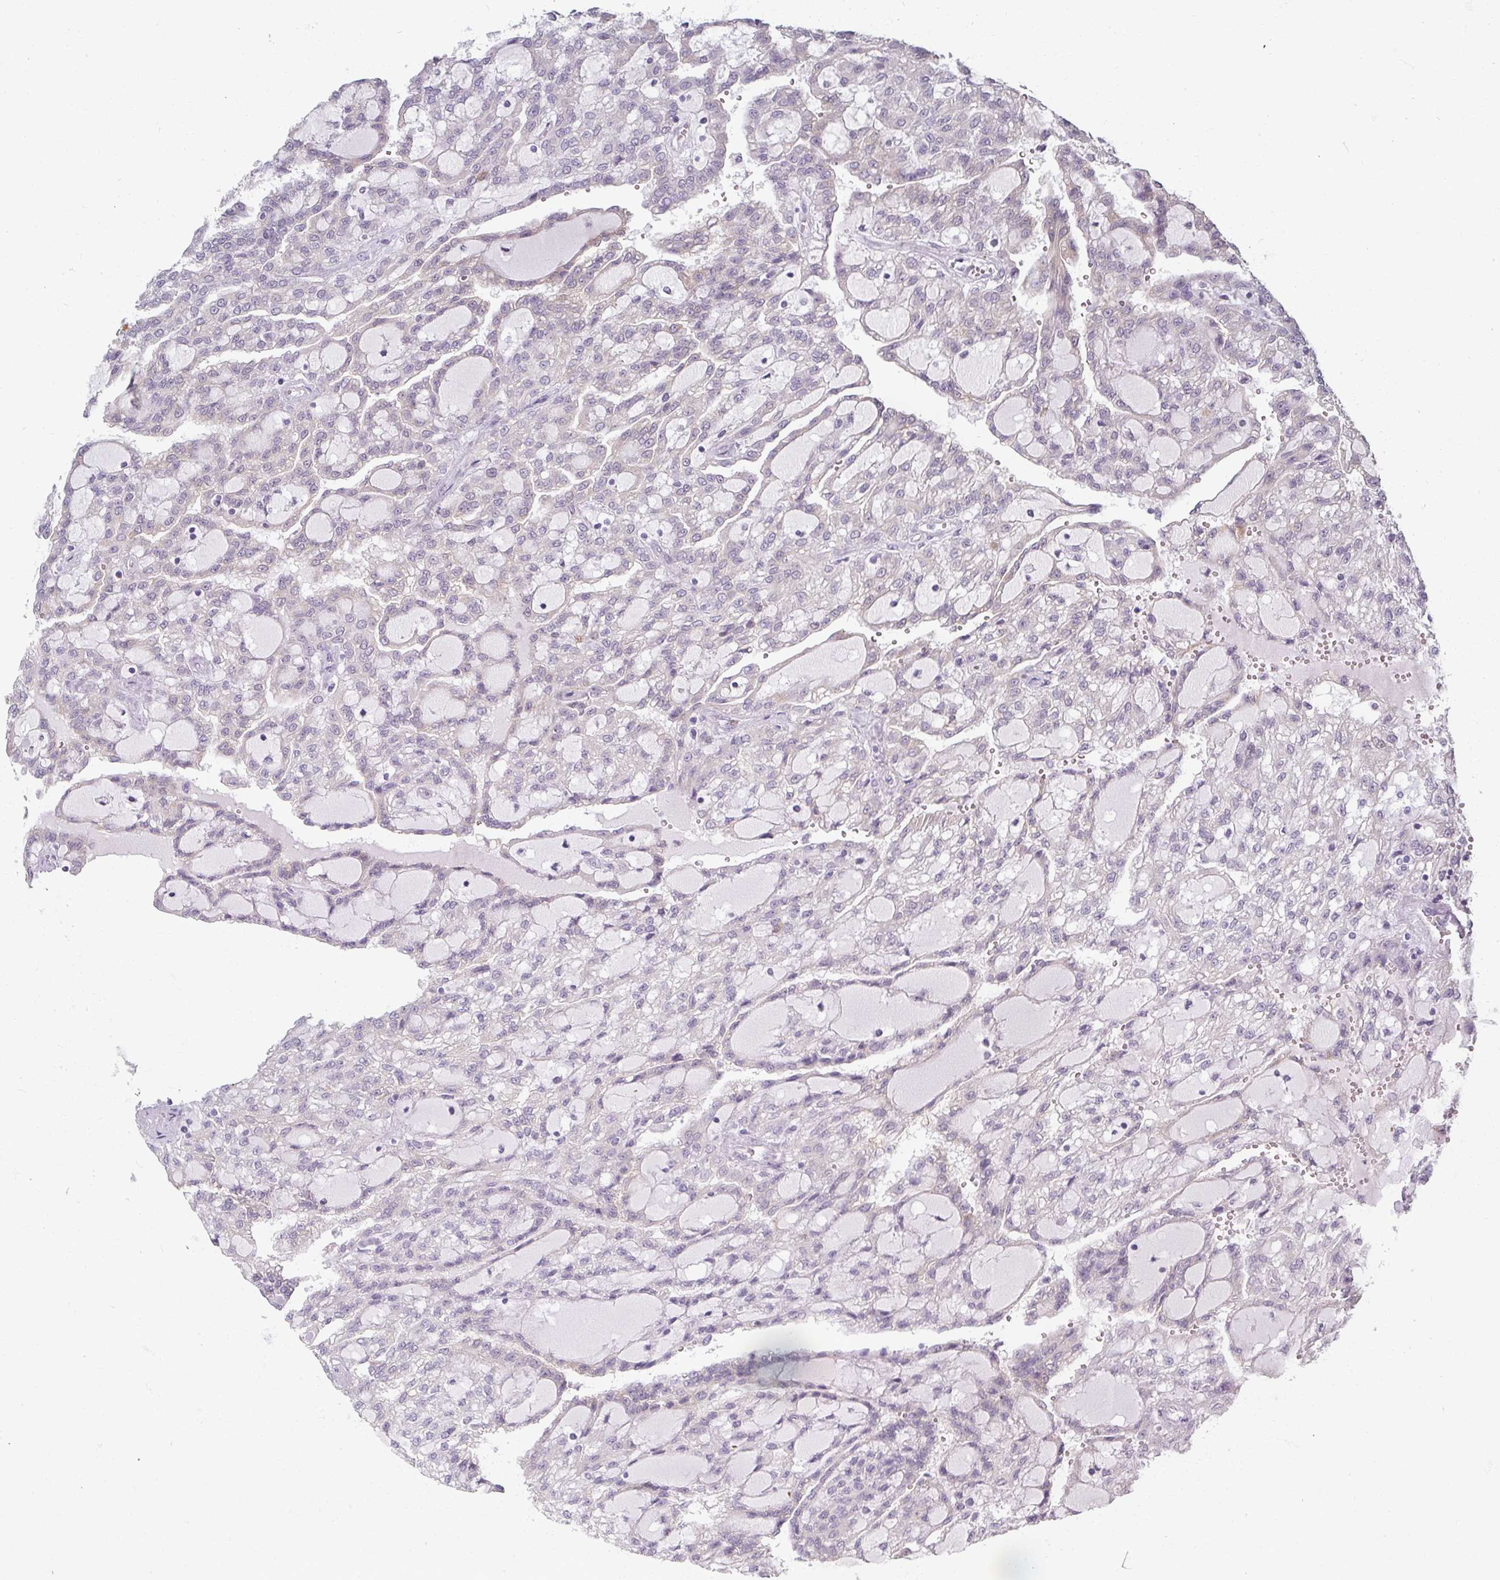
{"staining": {"intensity": "negative", "quantity": "none", "location": "none"}, "tissue": "renal cancer", "cell_type": "Tumor cells", "image_type": "cancer", "snomed": [{"axis": "morphology", "description": "Adenocarcinoma, NOS"}, {"axis": "topography", "description": "Kidney"}], "caption": "This is an IHC histopathology image of adenocarcinoma (renal). There is no staining in tumor cells.", "gene": "RIPOR3", "patient": {"sex": "male", "age": 63}}